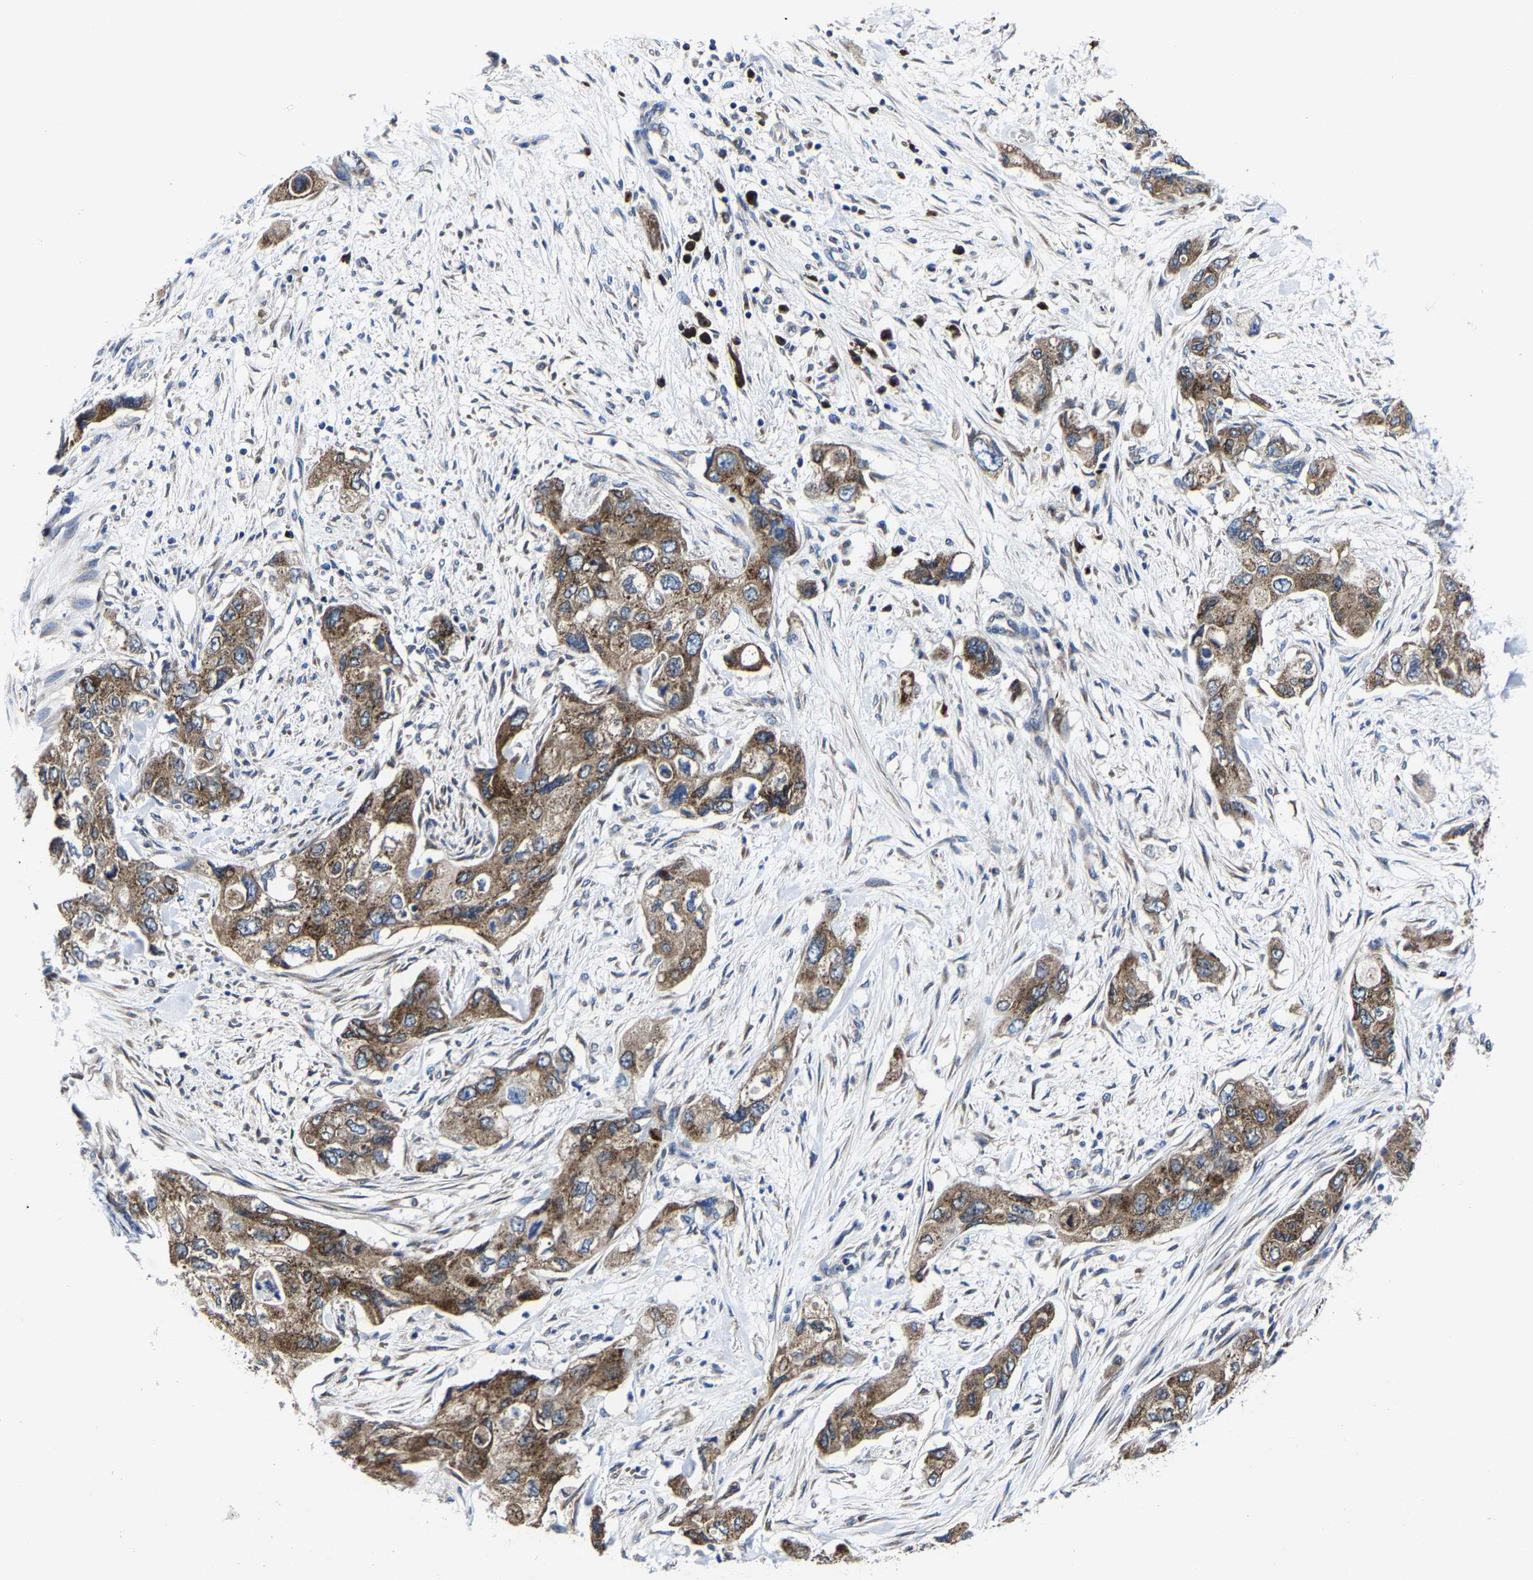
{"staining": {"intensity": "moderate", "quantity": ">75%", "location": "cytoplasmic/membranous"}, "tissue": "pancreatic cancer", "cell_type": "Tumor cells", "image_type": "cancer", "snomed": [{"axis": "morphology", "description": "Adenocarcinoma, NOS"}, {"axis": "topography", "description": "Pancreas"}], "caption": "This image shows immunohistochemistry staining of human adenocarcinoma (pancreatic), with medium moderate cytoplasmic/membranous expression in about >75% of tumor cells.", "gene": "EBAG9", "patient": {"sex": "female", "age": 73}}